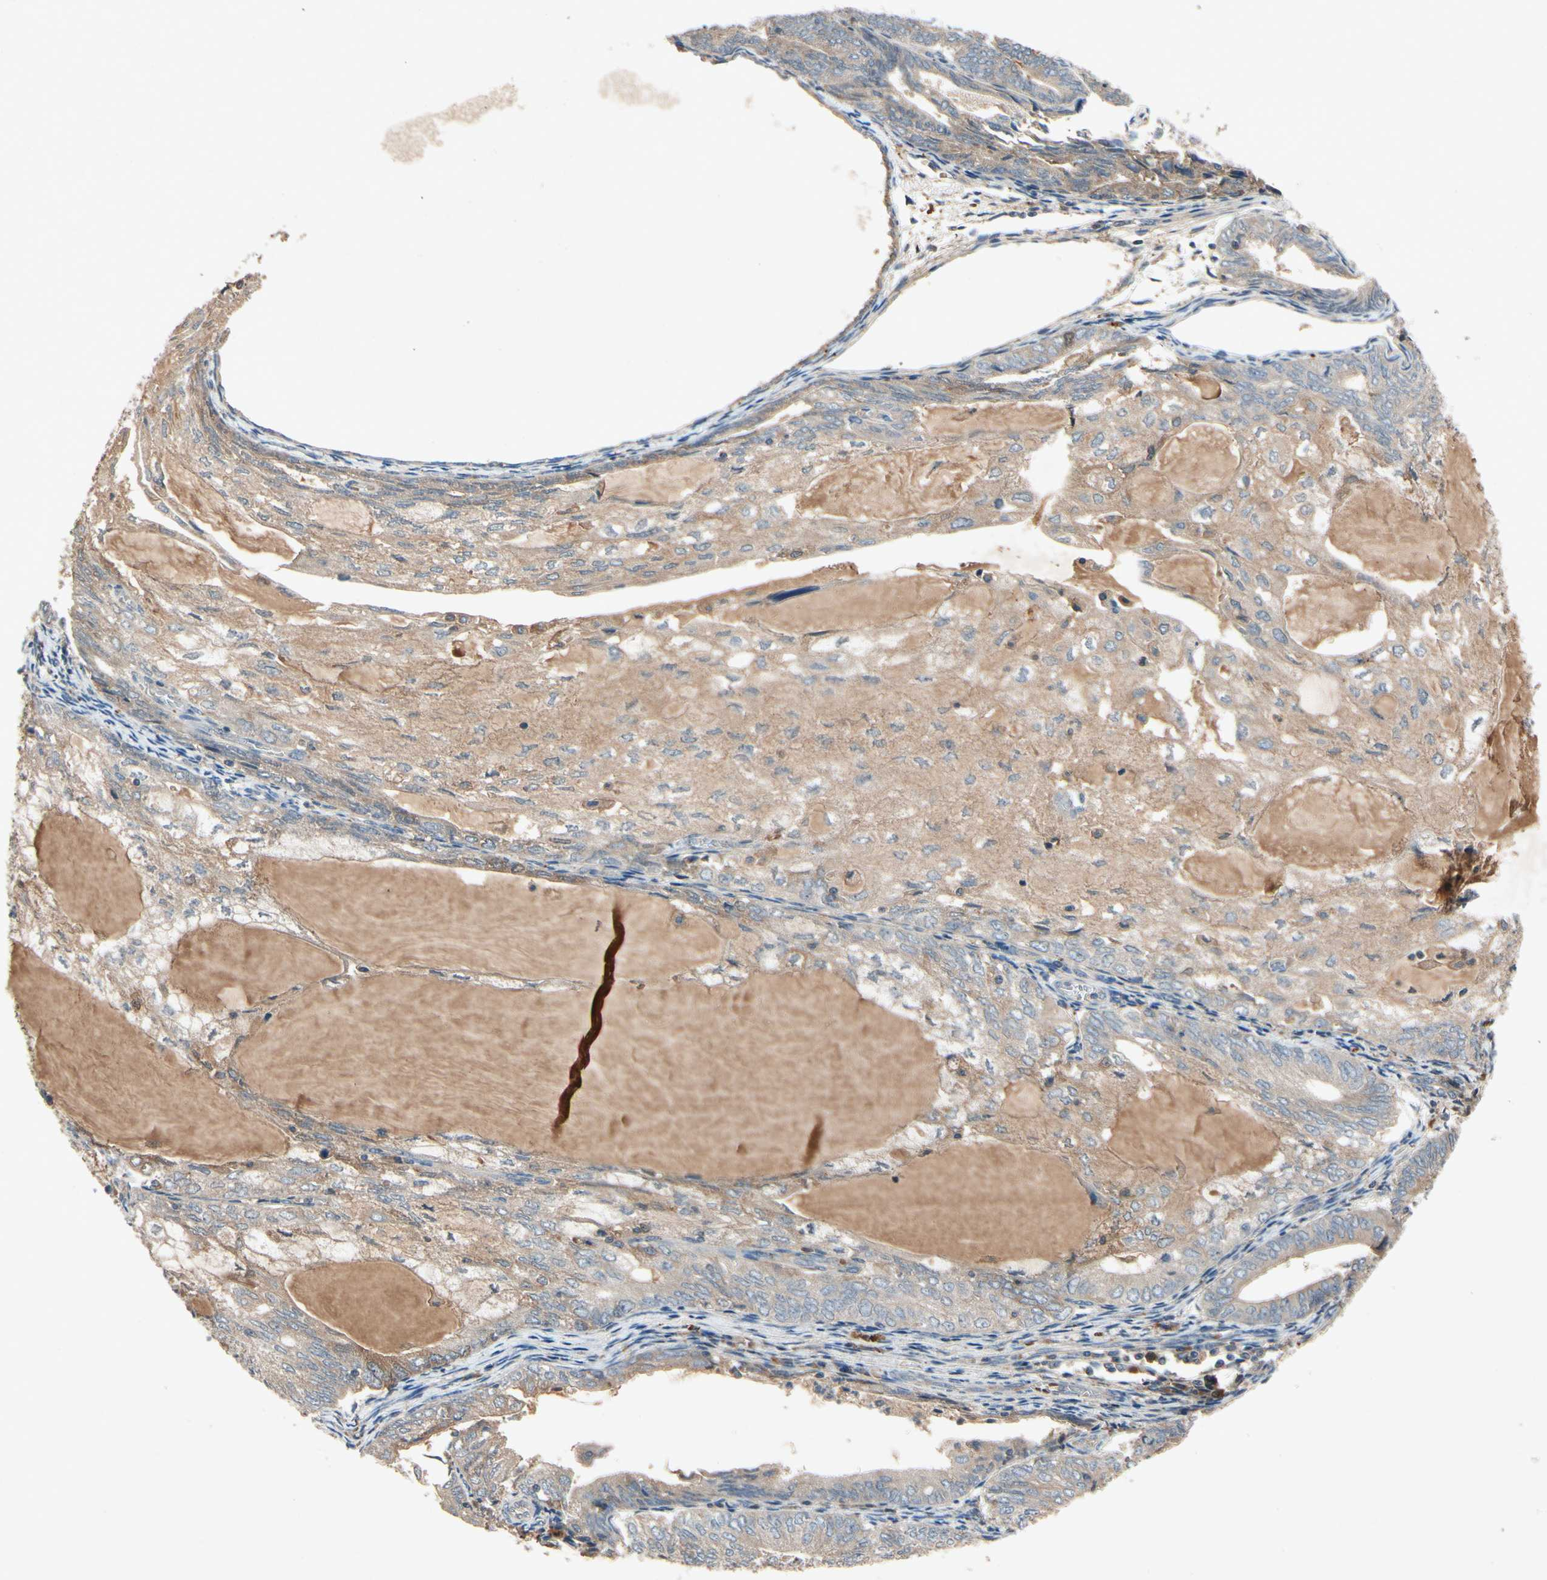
{"staining": {"intensity": "weak", "quantity": ">75%", "location": "cytoplasmic/membranous"}, "tissue": "endometrial cancer", "cell_type": "Tumor cells", "image_type": "cancer", "snomed": [{"axis": "morphology", "description": "Adenocarcinoma, NOS"}, {"axis": "topography", "description": "Endometrium"}], "caption": "Immunohistochemistry image of human adenocarcinoma (endometrial) stained for a protein (brown), which shows low levels of weak cytoplasmic/membranous staining in approximately >75% of tumor cells.", "gene": "IL1RL1", "patient": {"sex": "female", "age": 81}}